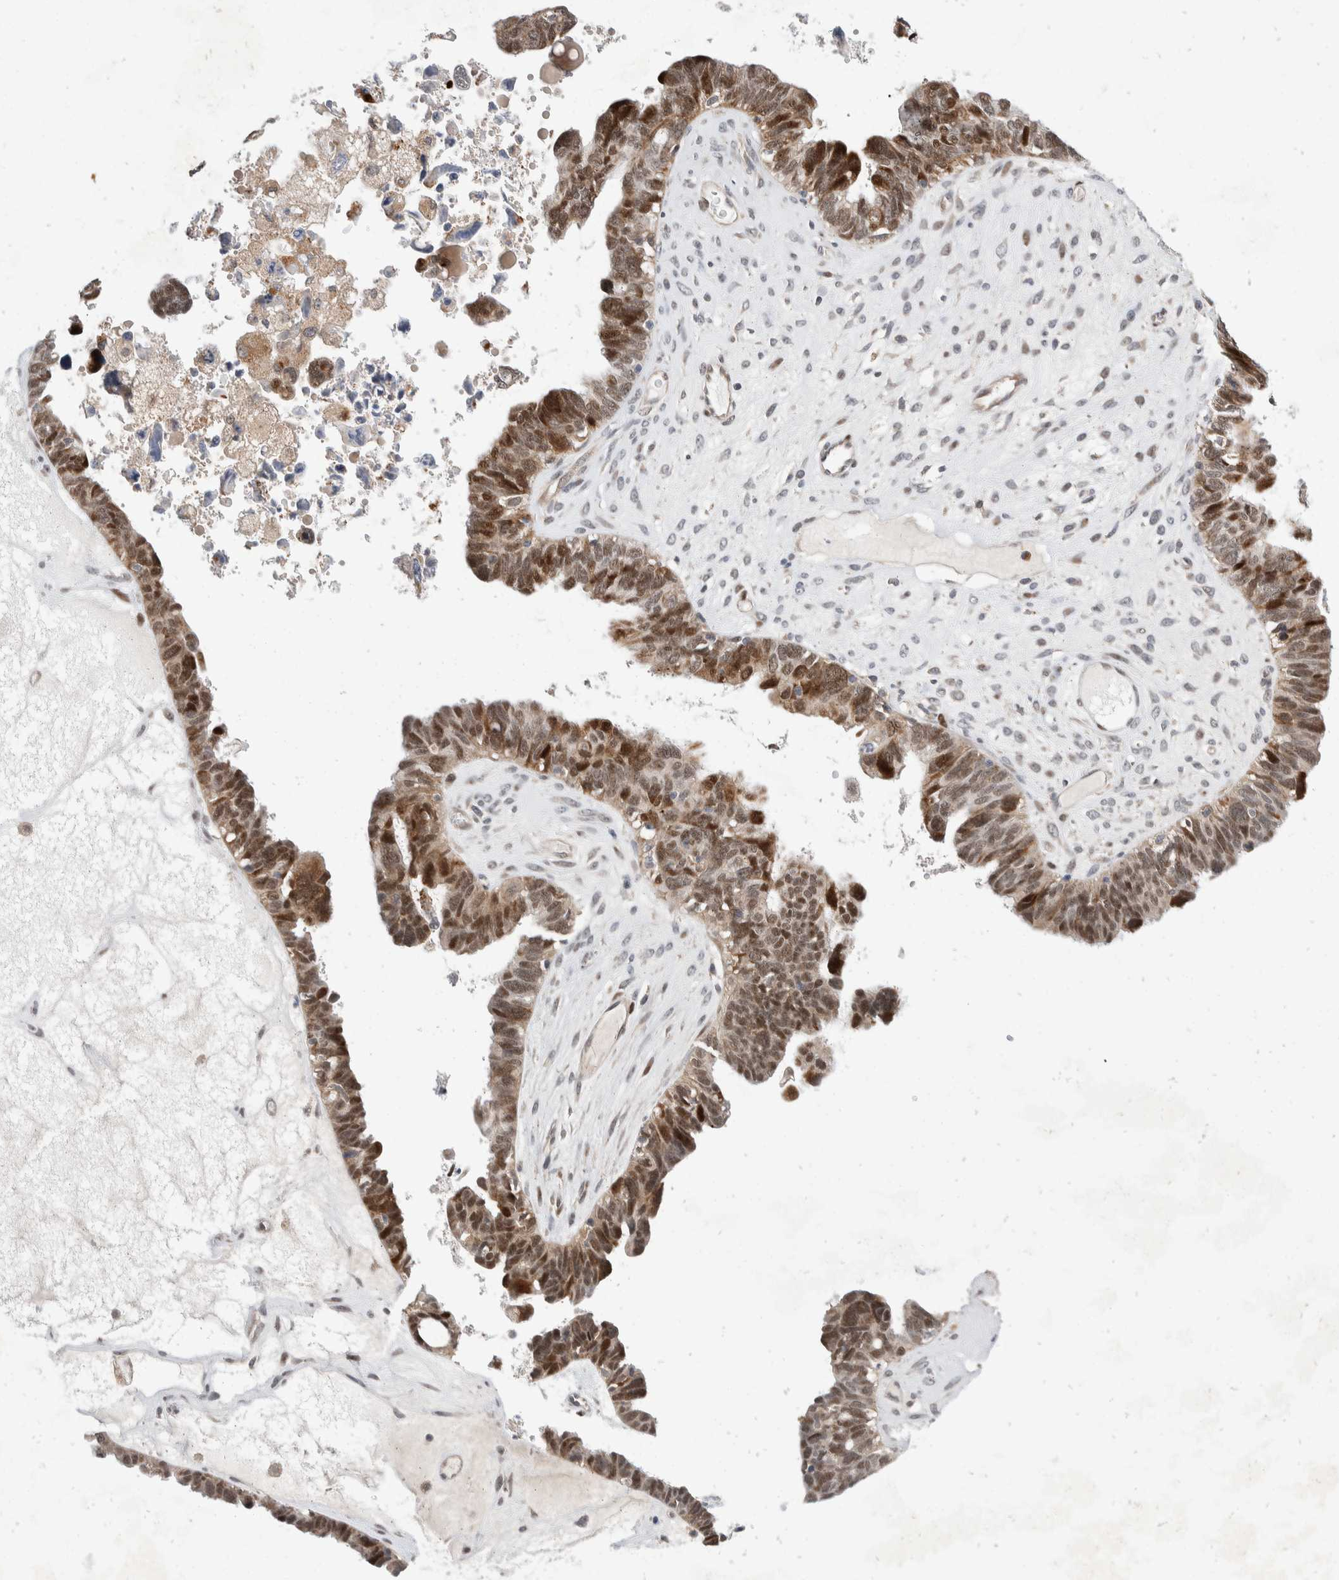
{"staining": {"intensity": "moderate", "quantity": ">75%", "location": "nuclear"}, "tissue": "ovarian cancer", "cell_type": "Tumor cells", "image_type": "cancer", "snomed": [{"axis": "morphology", "description": "Cystadenocarcinoma, serous, NOS"}, {"axis": "topography", "description": "Ovary"}], "caption": "Protein analysis of ovarian cancer (serous cystadenocarcinoma) tissue exhibits moderate nuclear expression in approximately >75% of tumor cells. The staining was performed using DAB, with brown indicating positive protein expression. Nuclei are stained blue with hematoxylin.", "gene": "ZNF703", "patient": {"sex": "female", "age": 79}}